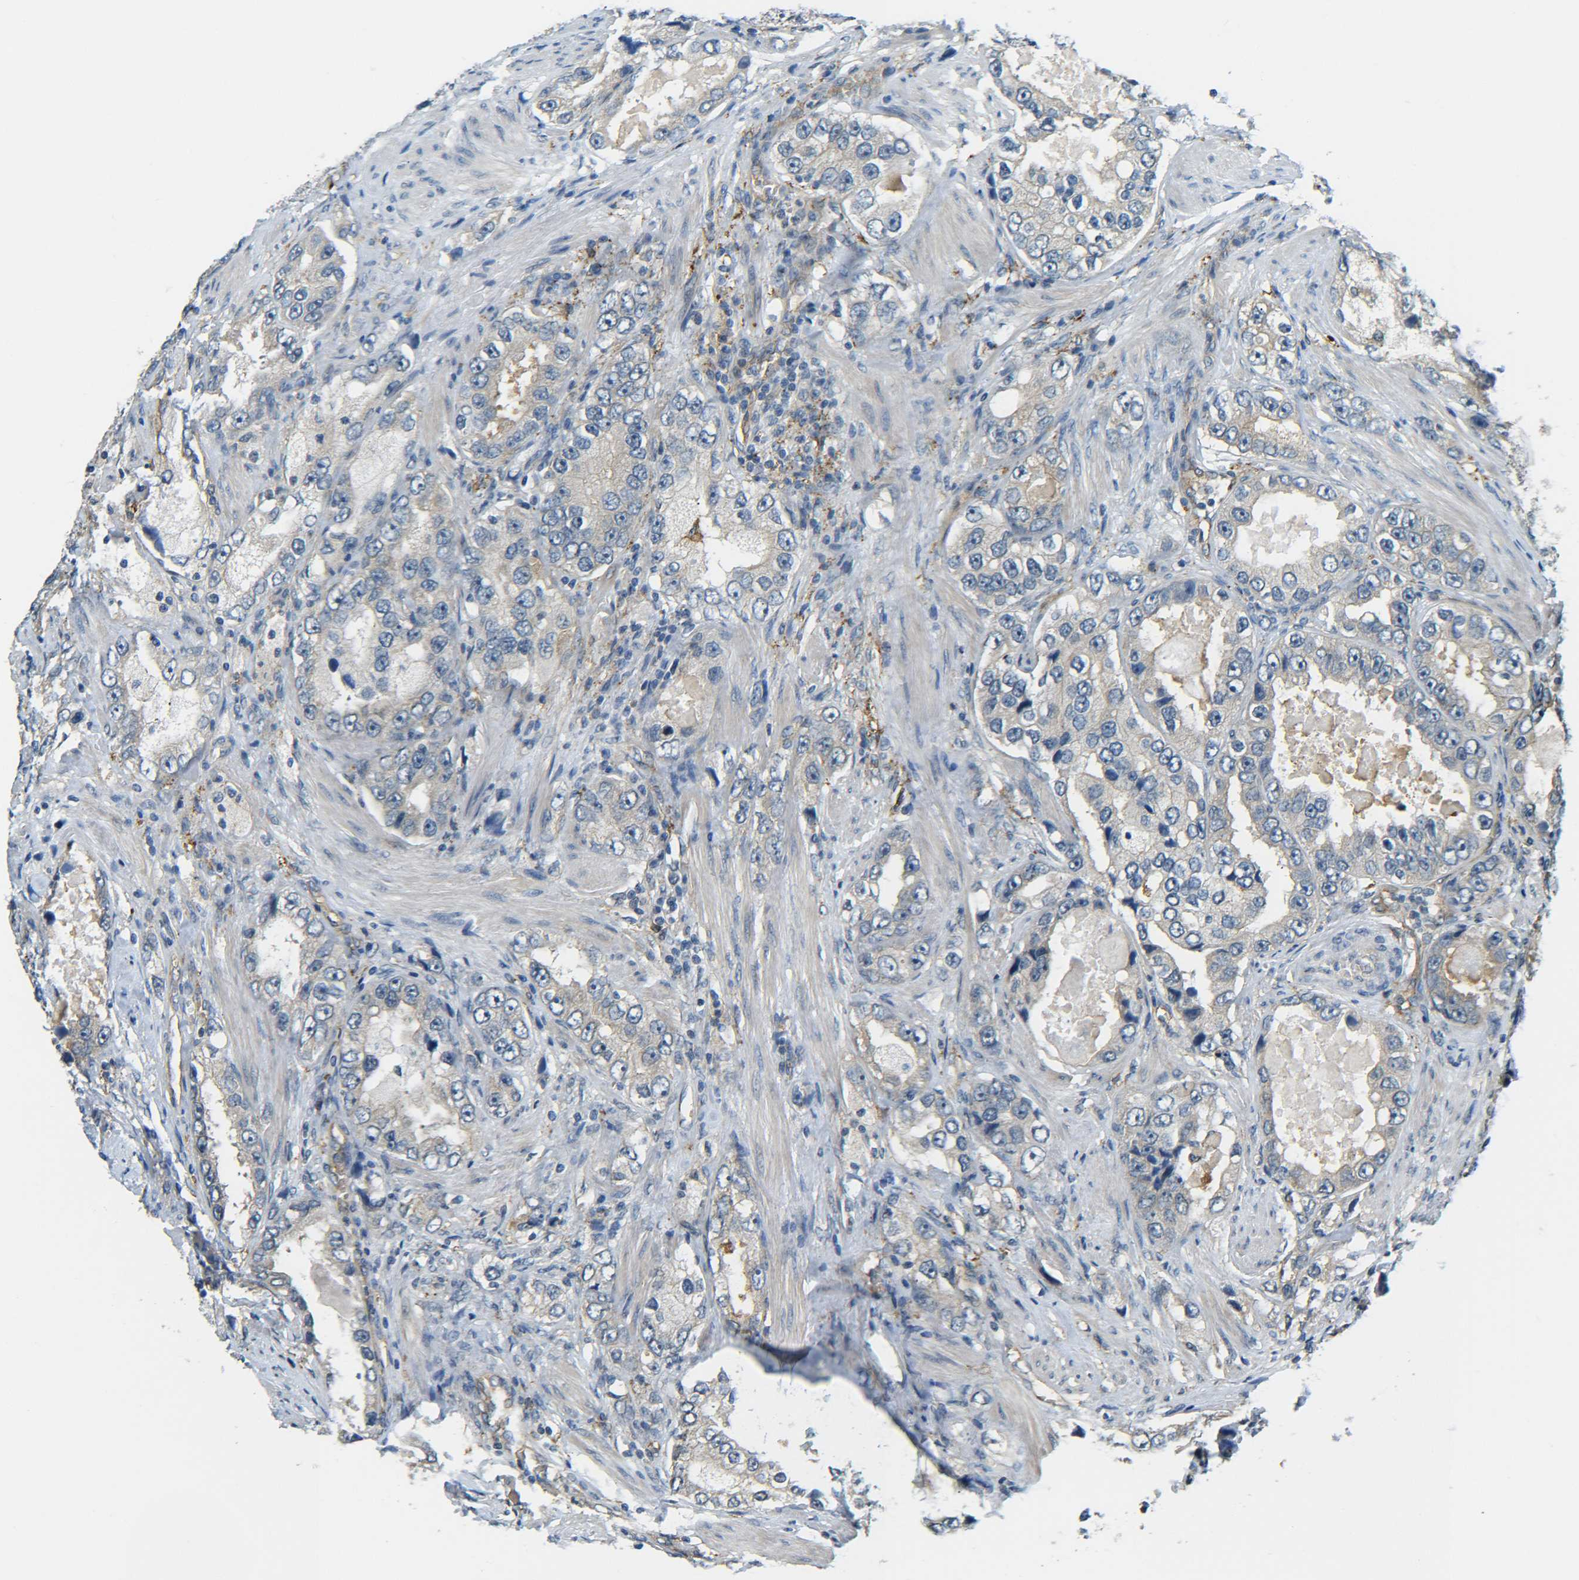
{"staining": {"intensity": "weak", "quantity": "25%-75%", "location": "cytoplasmic/membranous"}, "tissue": "prostate cancer", "cell_type": "Tumor cells", "image_type": "cancer", "snomed": [{"axis": "morphology", "description": "Adenocarcinoma, High grade"}, {"axis": "topography", "description": "Prostate"}], "caption": "Immunohistochemical staining of human prostate high-grade adenocarcinoma shows low levels of weak cytoplasmic/membranous expression in approximately 25%-75% of tumor cells.", "gene": "DAB2", "patient": {"sex": "male", "age": 63}}